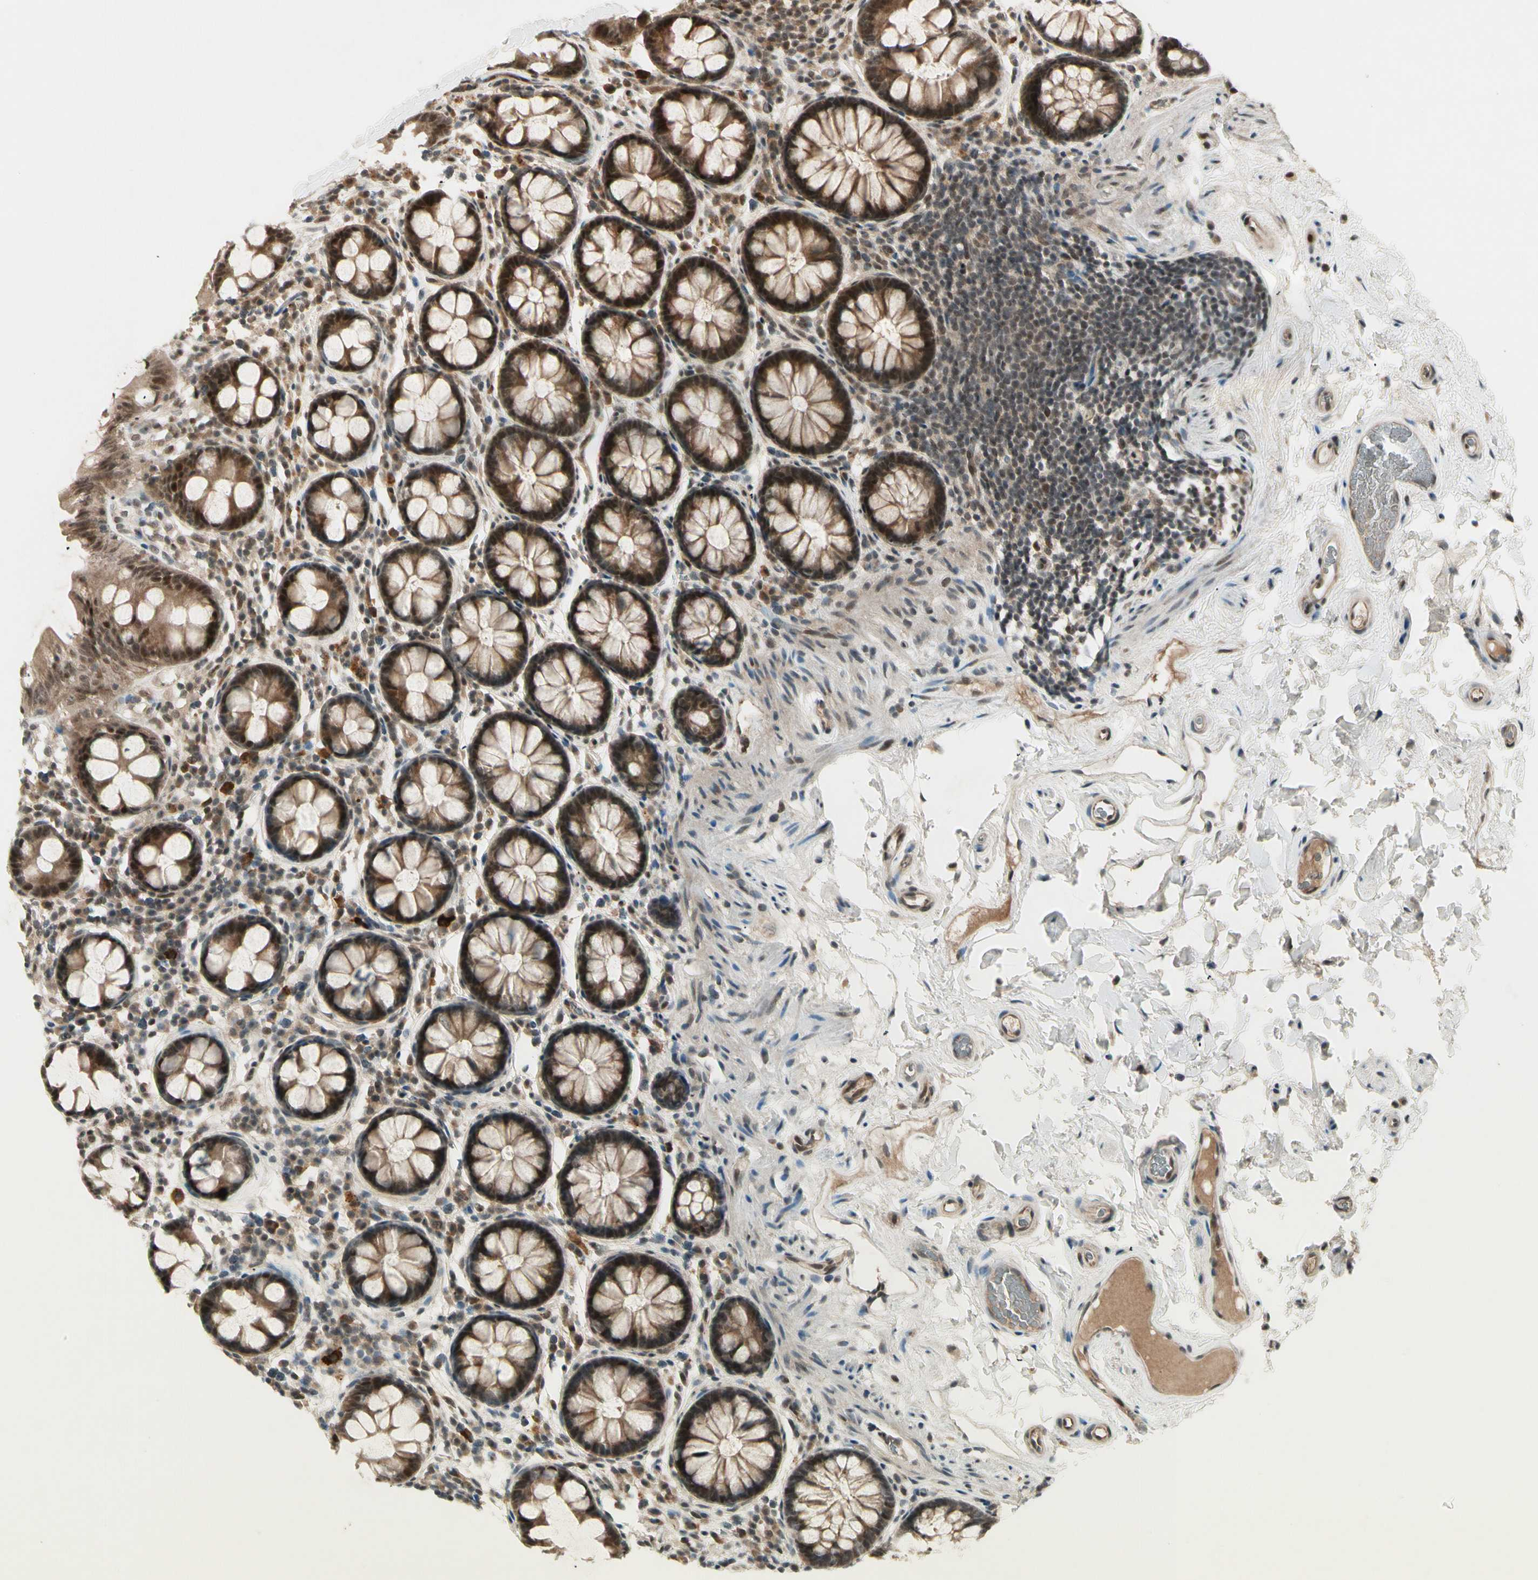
{"staining": {"intensity": "moderate", "quantity": ">75%", "location": "cytoplasmic/membranous,nuclear"}, "tissue": "colon", "cell_type": "Endothelial cells", "image_type": "normal", "snomed": [{"axis": "morphology", "description": "Normal tissue, NOS"}, {"axis": "topography", "description": "Colon"}], "caption": "IHC (DAB (3,3'-diaminobenzidine)) staining of normal human colon exhibits moderate cytoplasmic/membranous,nuclear protein staining in approximately >75% of endothelial cells.", "gene": "CDK11A", "patient": {"sex": "female", "age": 80}}